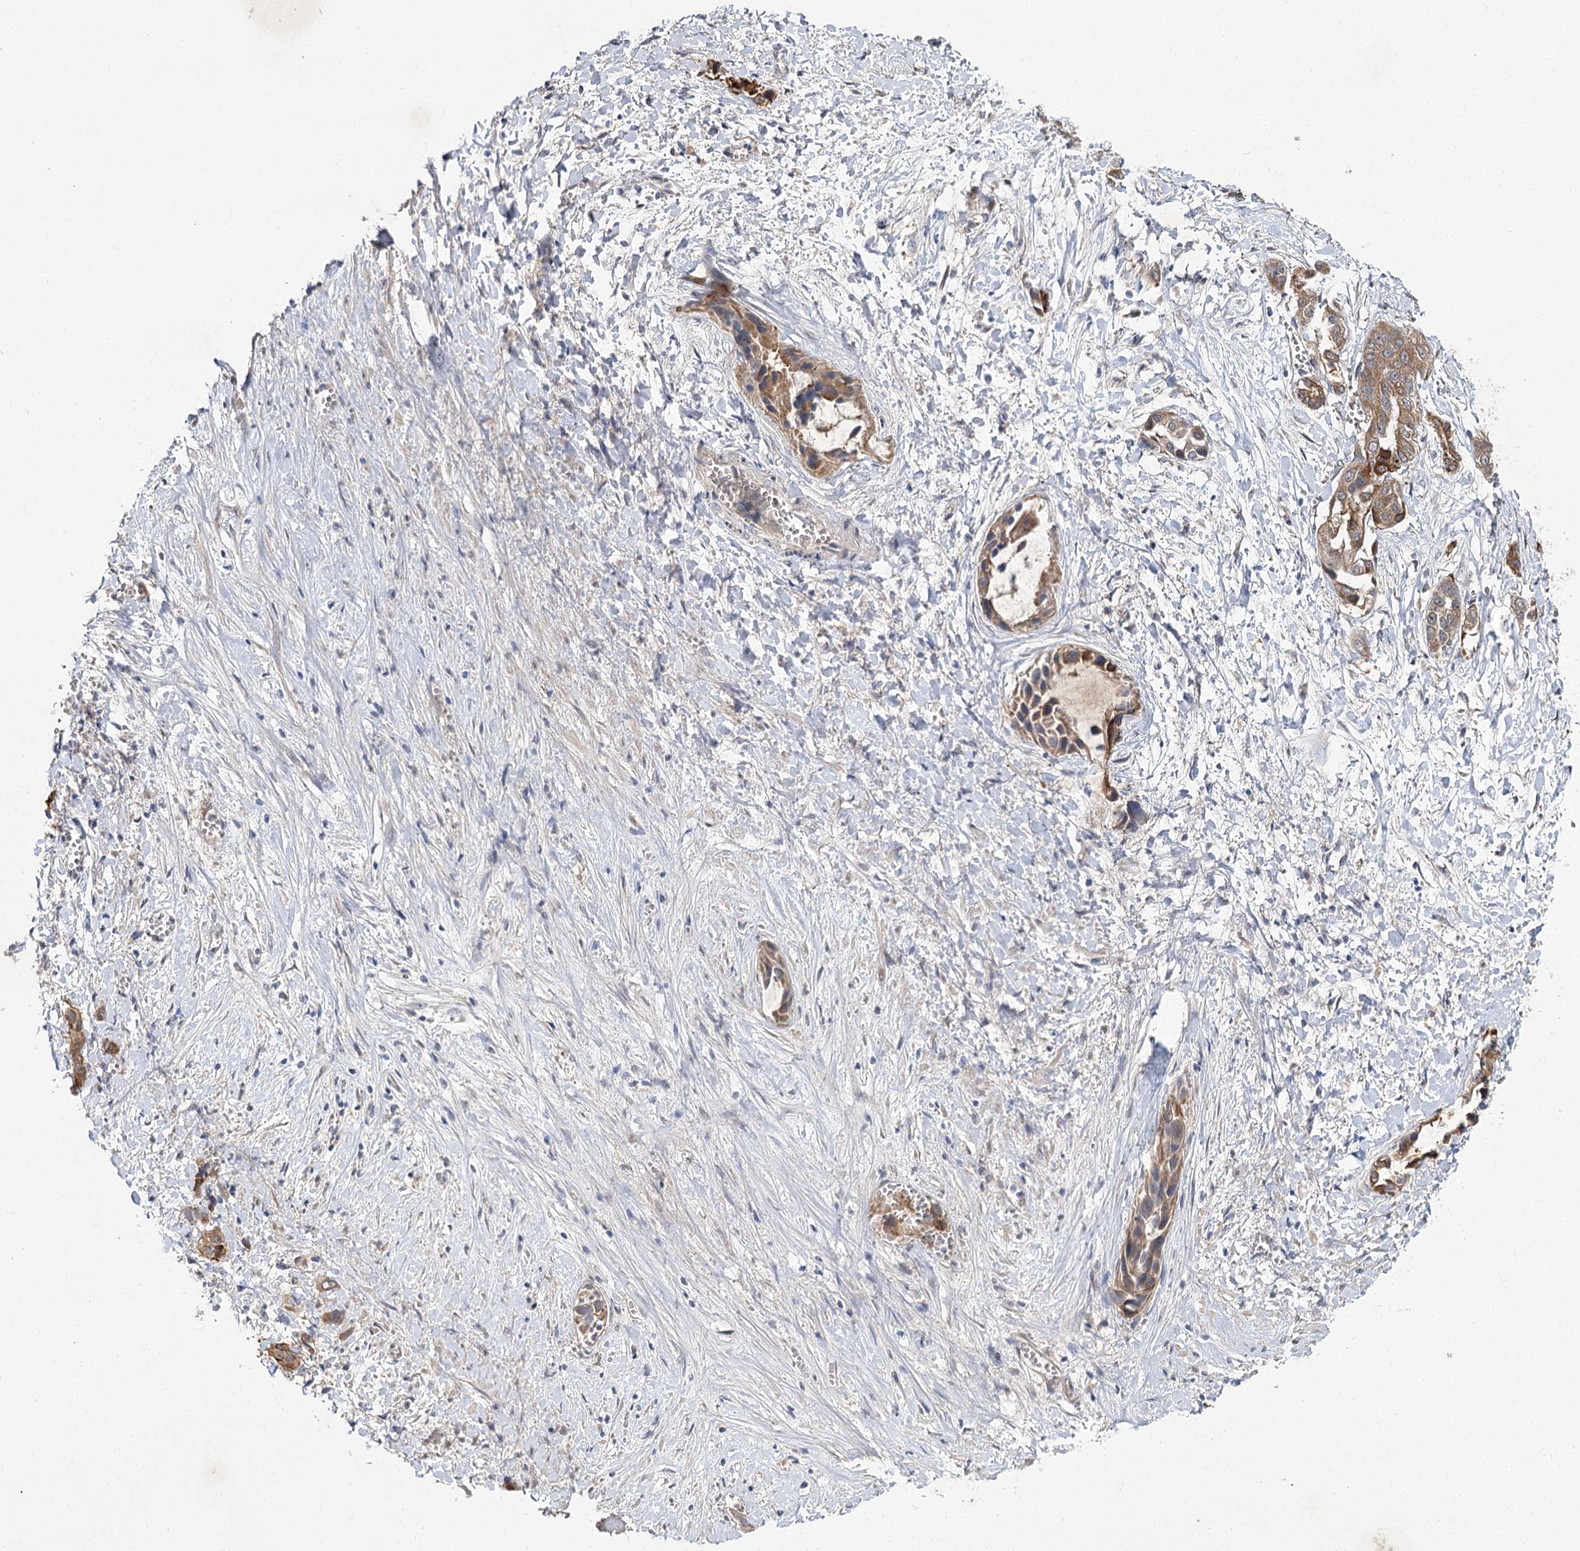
{"staining": {"intensity": "moderate", "quantity": ">75%", "location": "cytoplasmic/membranous"}, "tissue": "liver cancer", "cell_type": "Tumor cells", "image_type": "cancer", "snomed": [{"axis": "morphology", "description": "Cholangiocarcinoma"}, {"axis": "topography", "description": "Liver"}], "caption": "Liver cancer (cholangiocarcinoma) stained with DAB (3,3'-diaminobenzidine) immunohistochemistry demonstrates medium levels of moderate cytoplasmic/membranous positivity in about >75% of tumor cells.", "gene": "MFN1", "patient": {"sex": "female", "age": 52}}